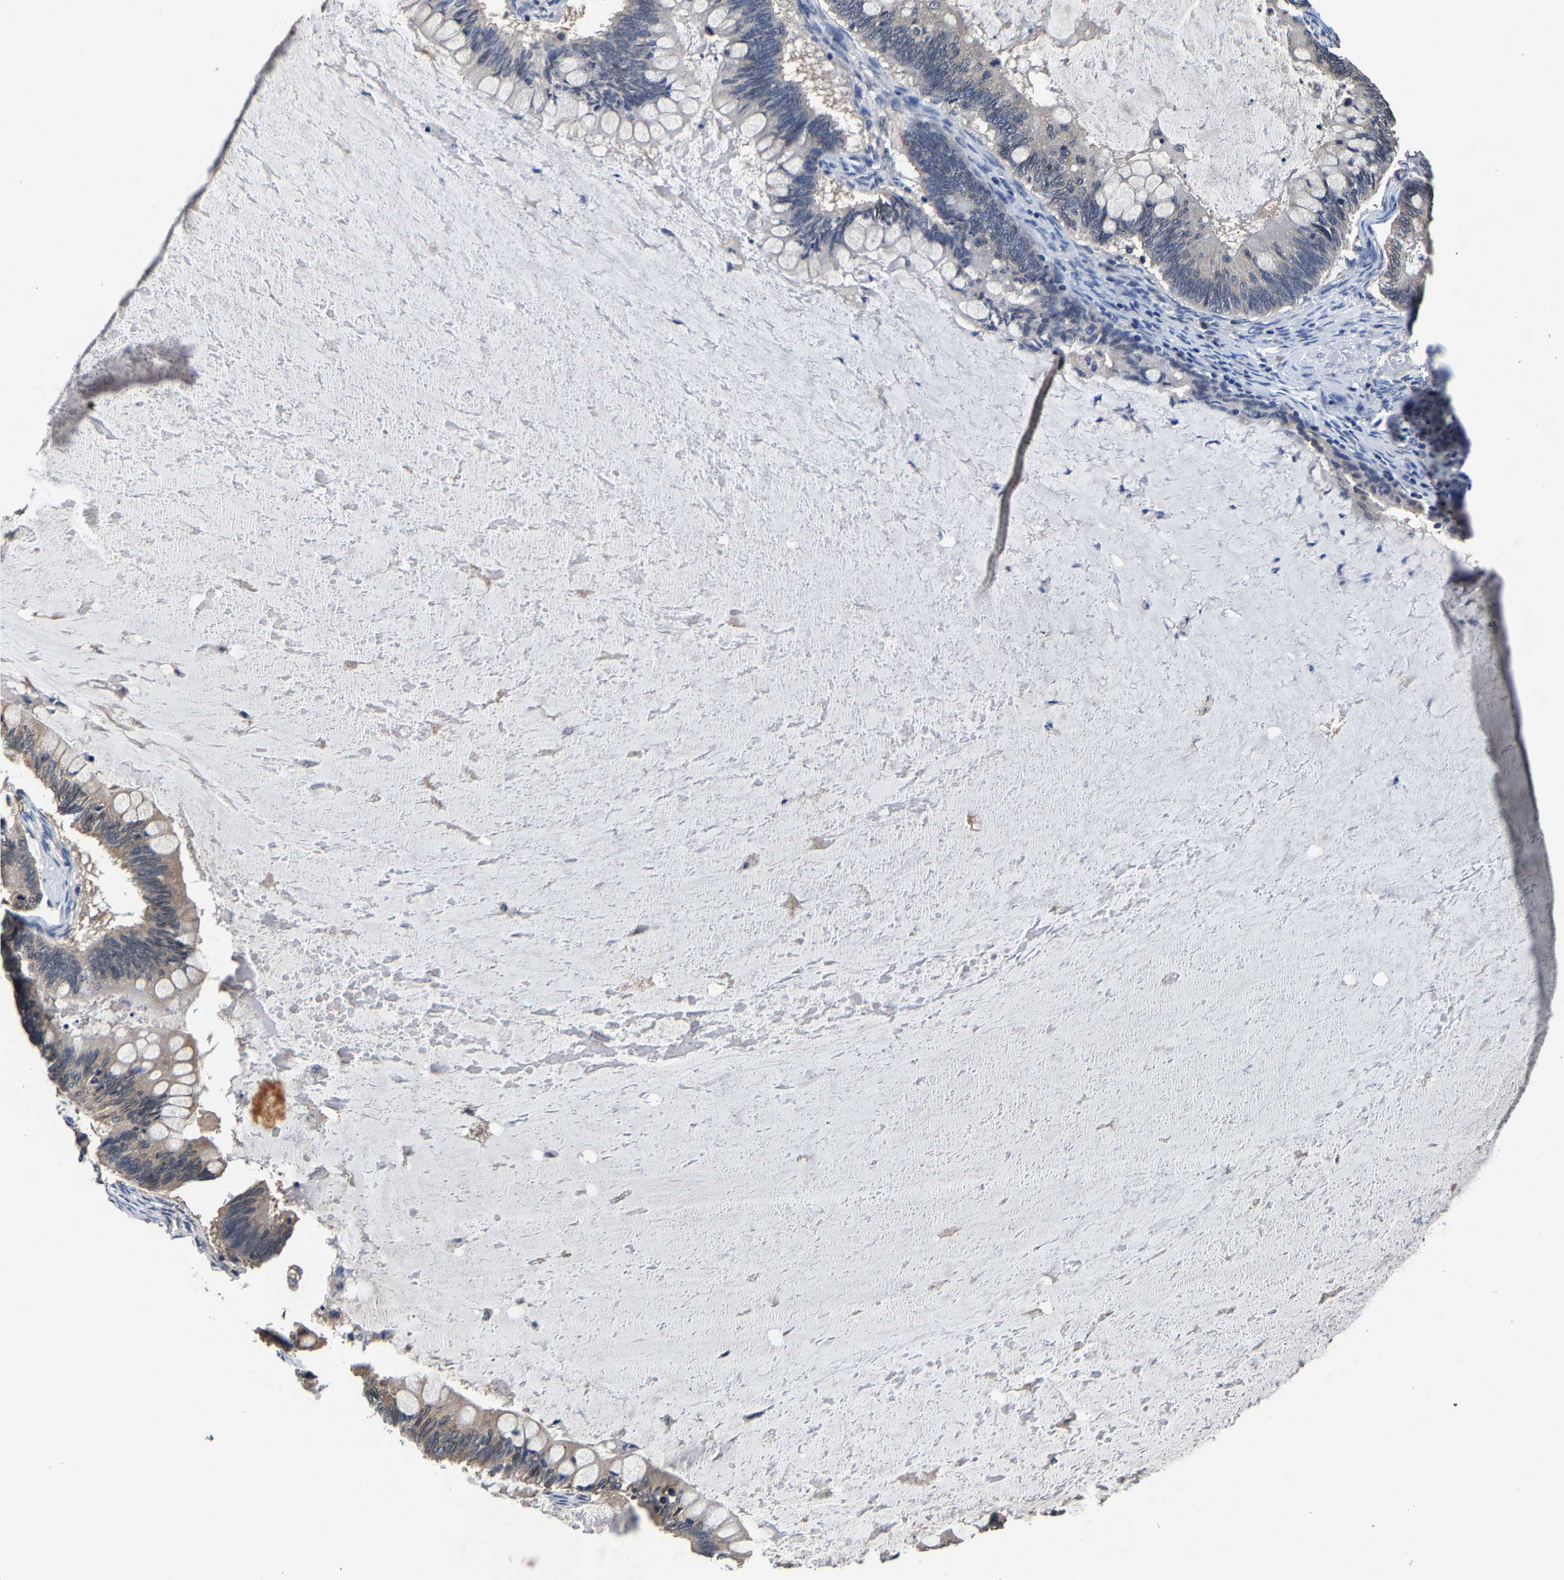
{"staining": {"intensity": "negative", "quantity": "none", "location": "none"}, "tissue": "ovarian cancer", "cell_type": "Tumor cells", "image_type": "cancer", "snomed": [{"axis": "morphology", "description": "Cystadenocarcinoma, mucinous, NOS"}, {"axis": "topography", "description": "Ovary"}], "caption": "Tumor cells are negative for protein expression in human ovarian cancer (mucinous cystadenocarcinoma).", "gene": "EBAG9", "patient": {"sex": "female", "age": 61}}